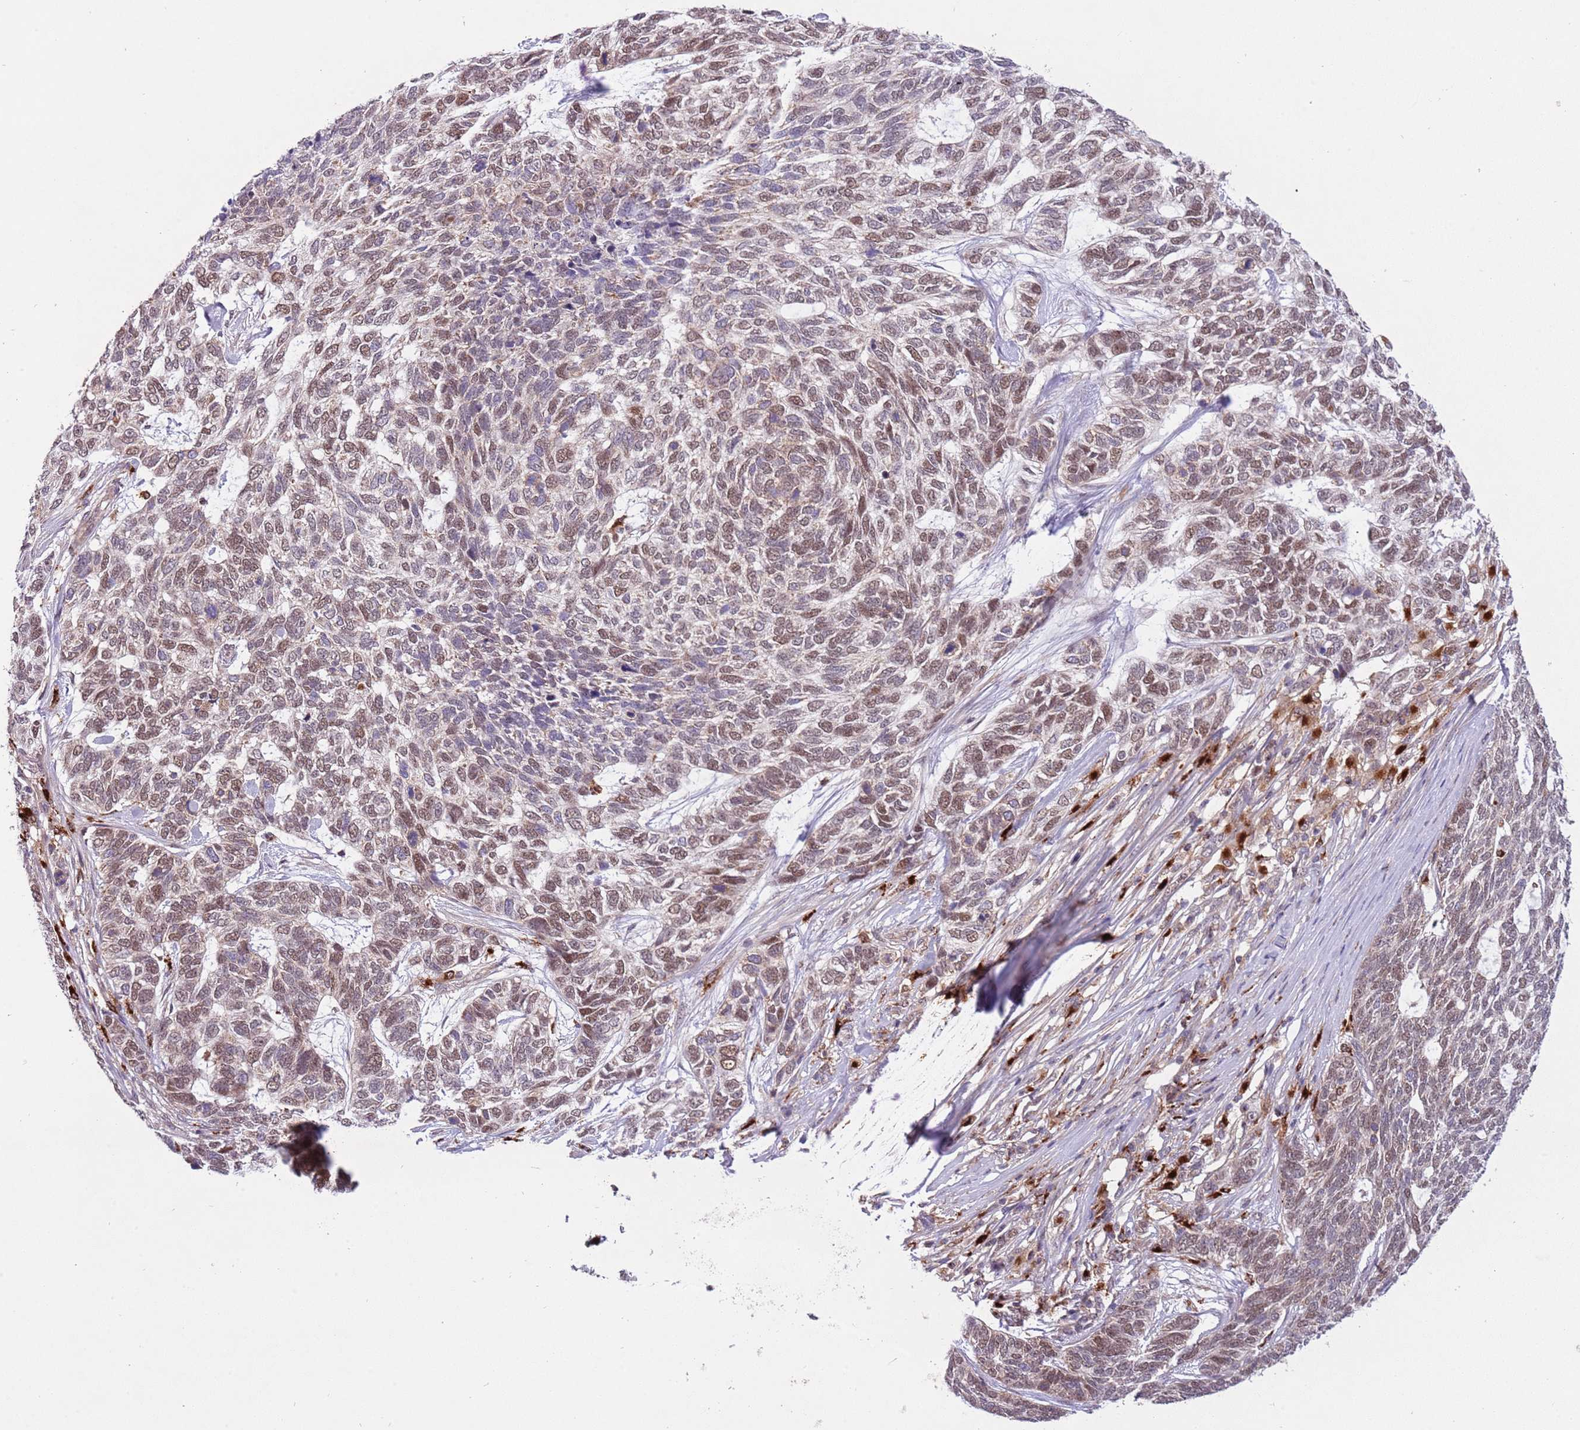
{"staining": {"intensity": "weak", "quantity": "25%-75%", "location": "nuclear"}, "tissue": "skin cancer", "cell_type": "Tumor cells", "image_type": "cancer", "snomed": [{"axis": "morphology", "description": "Basal cell carcinoma"}, {"axis": "topography", "description": "Skin"}], "caption": "High-power microscopy captured an immunohistochemistry (IHC) photomicrograph of basal cell carcinoma (skin), revealing weak nuclear expression in approximately 25%-75% of tumor cells. The staining is performed using DAB (3,3'-diaminobenzidine) brown chromogen to label protein expression. The nuclei are counter-stained blue using hematoxylin.", "gene": "TRIM27", "patient": {"sex": "female", "age": 65}}